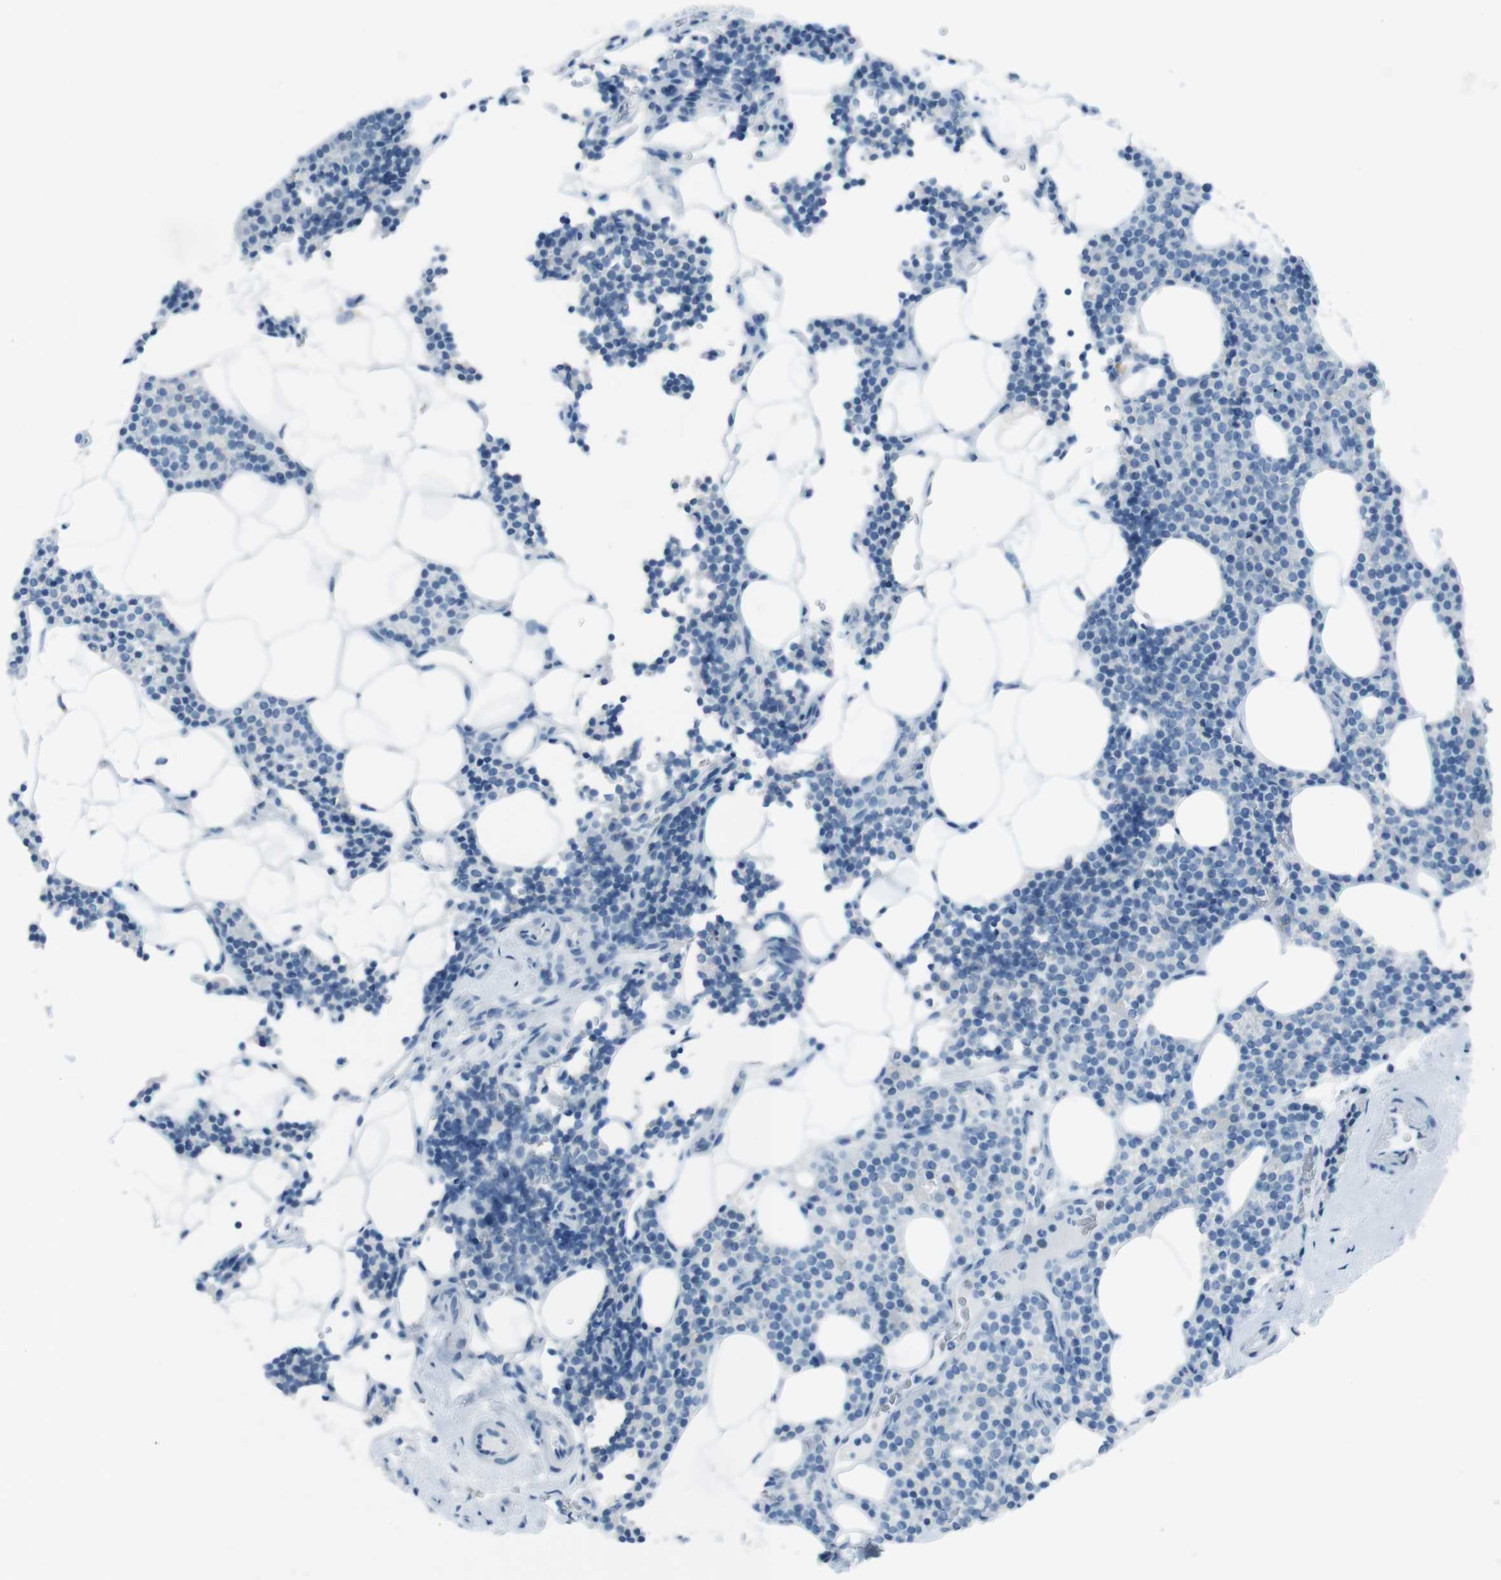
{"staining": {"intensity": "negative", "quantity": "none", "location": "none"}, "tissue": "parathyroid gland", "cell_type": "Glandular cells", "image_type": "normal", "snomed": [{"axis": "morphology", "description": "Normal tissue, NOS"}, {"axis": "morphology", "description": "Adenoma, NOS"}, {"axis": "topography", "description": "Parathyroid gland"}], "caption": "Parathyroid gland was stained to show a protein in brown. There is no significant expression in glandular cells. Nuclei are stained in blue.", "gene": "TMEM207", "patient": {"sex": "female", "age": 70}}